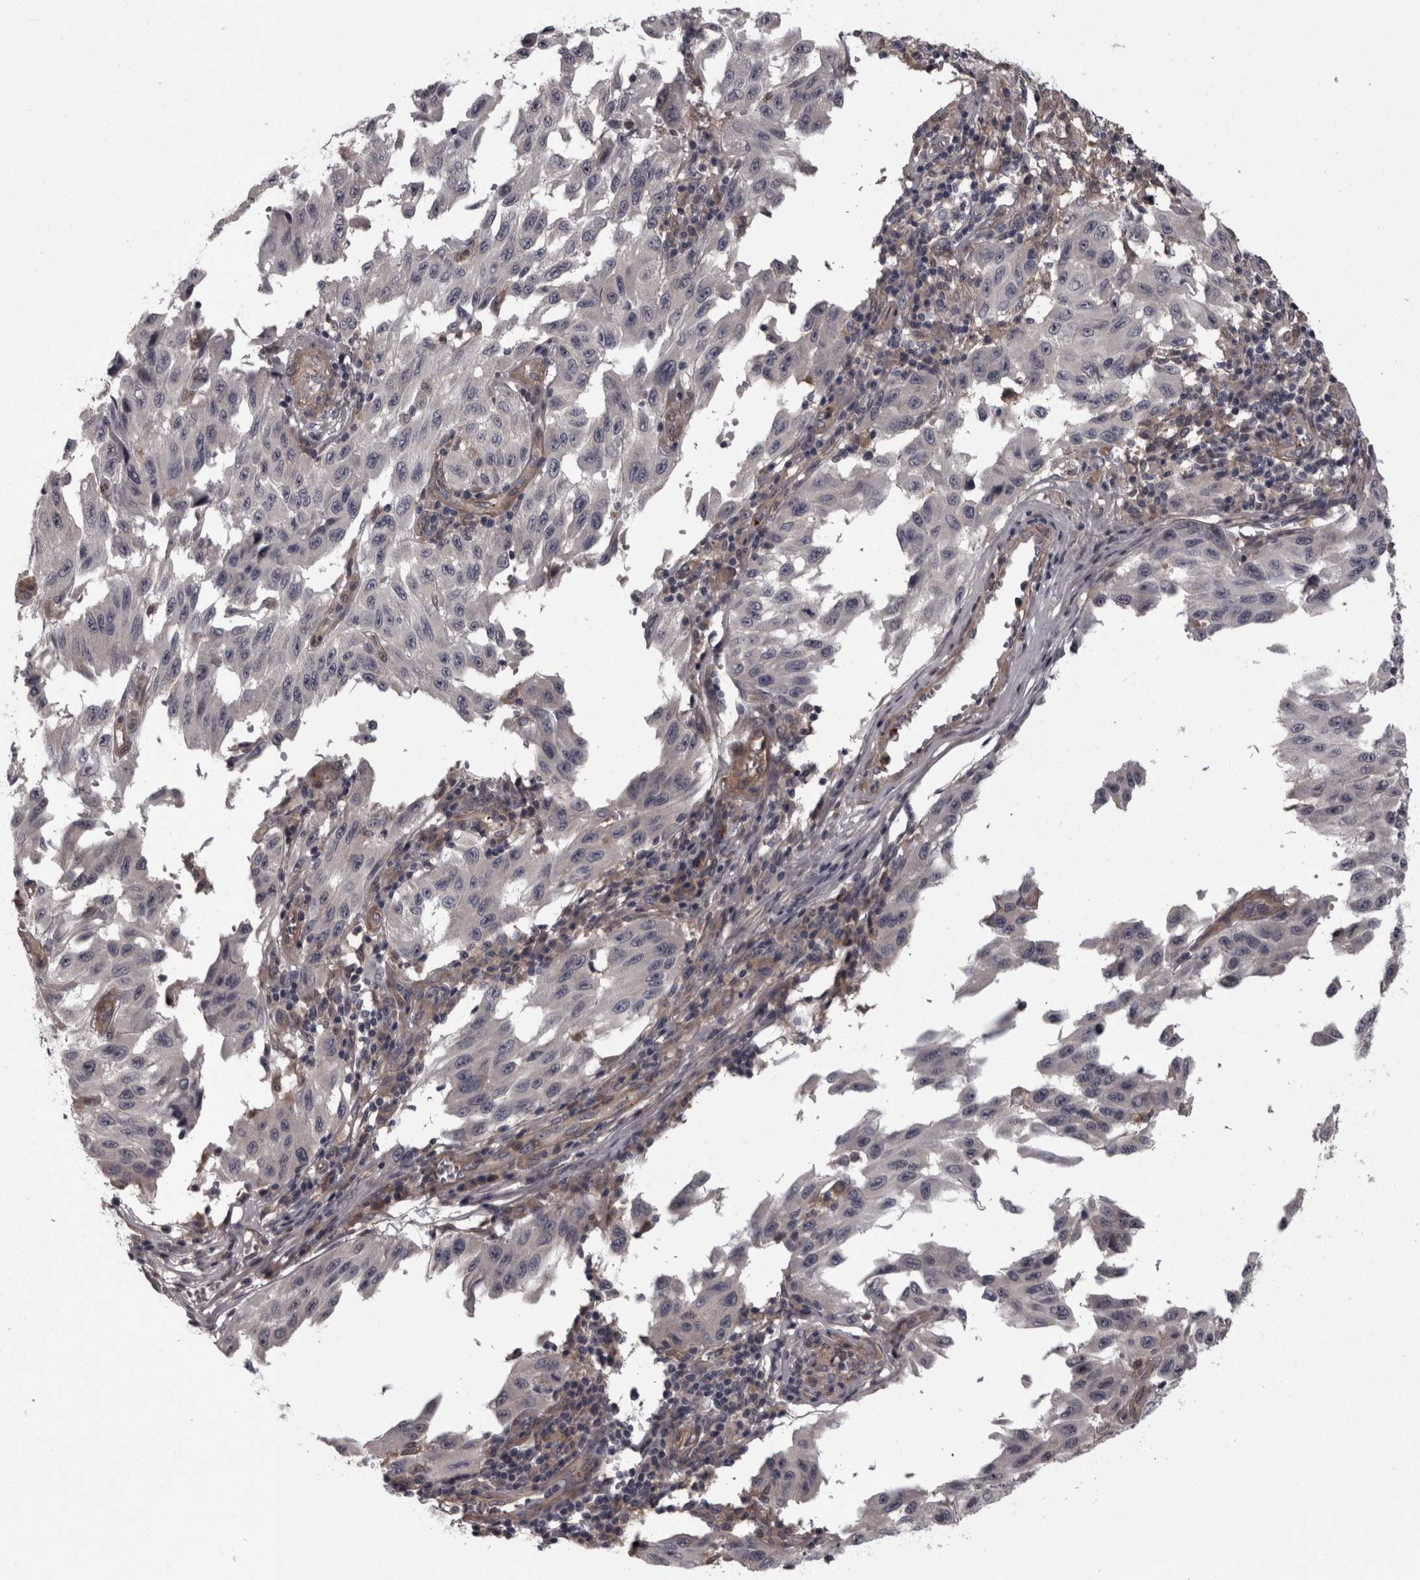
{"staining": {"intensity": "negative", "quantity": "none", "location": "none"}, "tissue": "melanoma", "cell_type": "Tumor cells", "image_type": "cancer", "snomed": [{"axis": "morphology", "description": "Malignant melanoma, NOS"}, {"axis": "topography", "description": "Skin"}], "caption": "Tumor cells show no significant staining in melanoma.", "gene": "RSU1", "patient": {"sex": "male", "age": 30}}